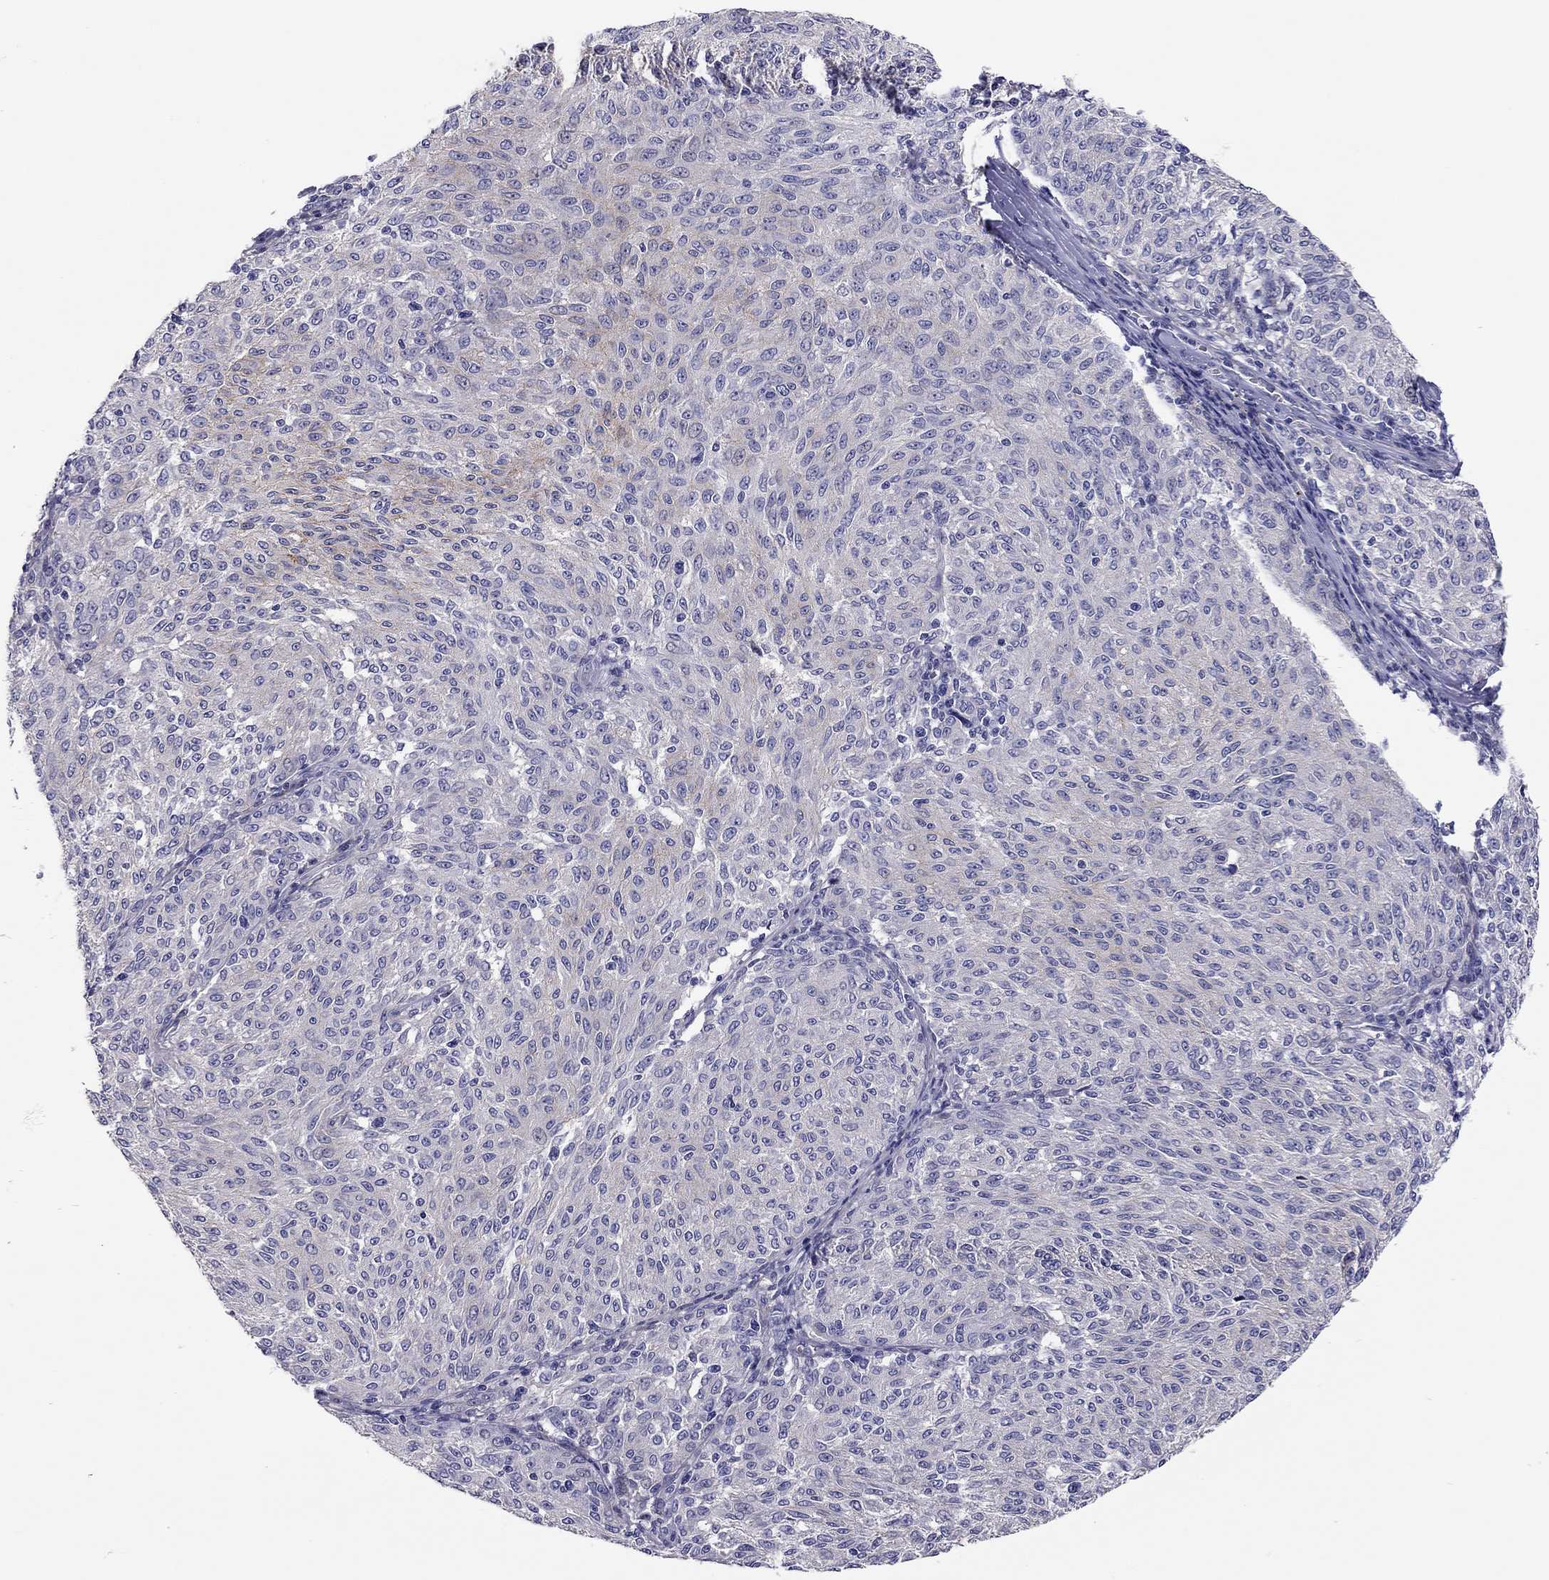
{"staining": {"intensity": "weak", "quantity": "<25%", "location": "cytoplasmic/membranous"}, "tissue": "melanoma", "cell_type": "Tumor cells", "image_type": "cancer", "snomed": [{"axis": "morphology", "description": "Malignant melanoma, NOS"}, {"axis": "topography", "description": "Skin"}], "caption": "Tumor cells show no significant protein positivity in malignant melanoma.", "gene": "SCARB1", "patient": {"sex": "female", "age": 72}}